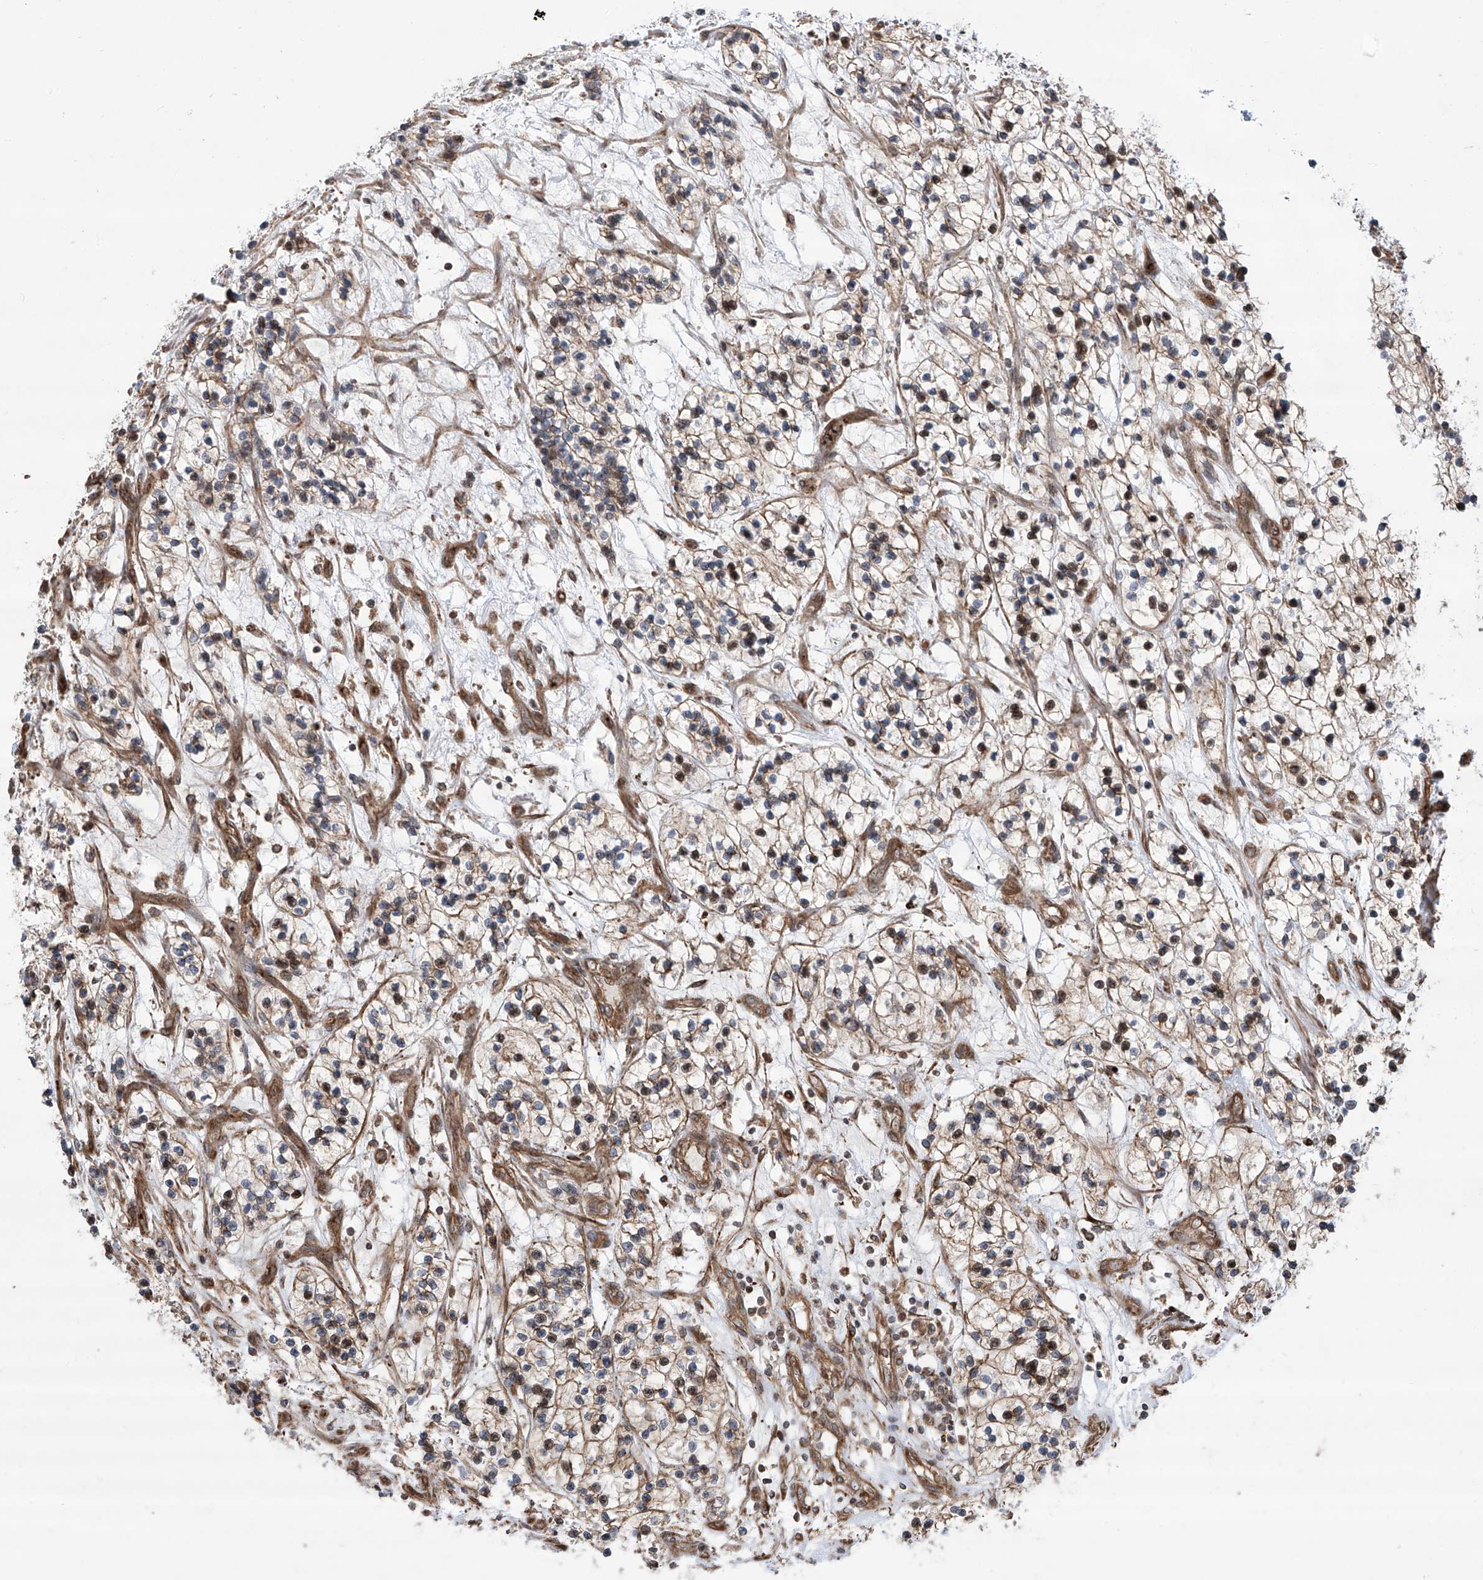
{"staining": {"intensity": "moderate", "quantity": ">75%", "location": "cytoplasmic/membranous"}, "tissue": "renal cancer", "cell_type": "Tumor cells", "image_type": "cancer", "snomed": [{"axis": "morphology", "description": "Adenocarcinoma, NOS"}, {"axis": "topography", "description": "Kidney"}], "caption": "A brown stain shows moderate cytoplasmic/membranous staining of a protein in renal cancer (adenocarcinoma) tumor cells.", "gene": "APAF1", "patient": {"sex": "female", "age": 57}}